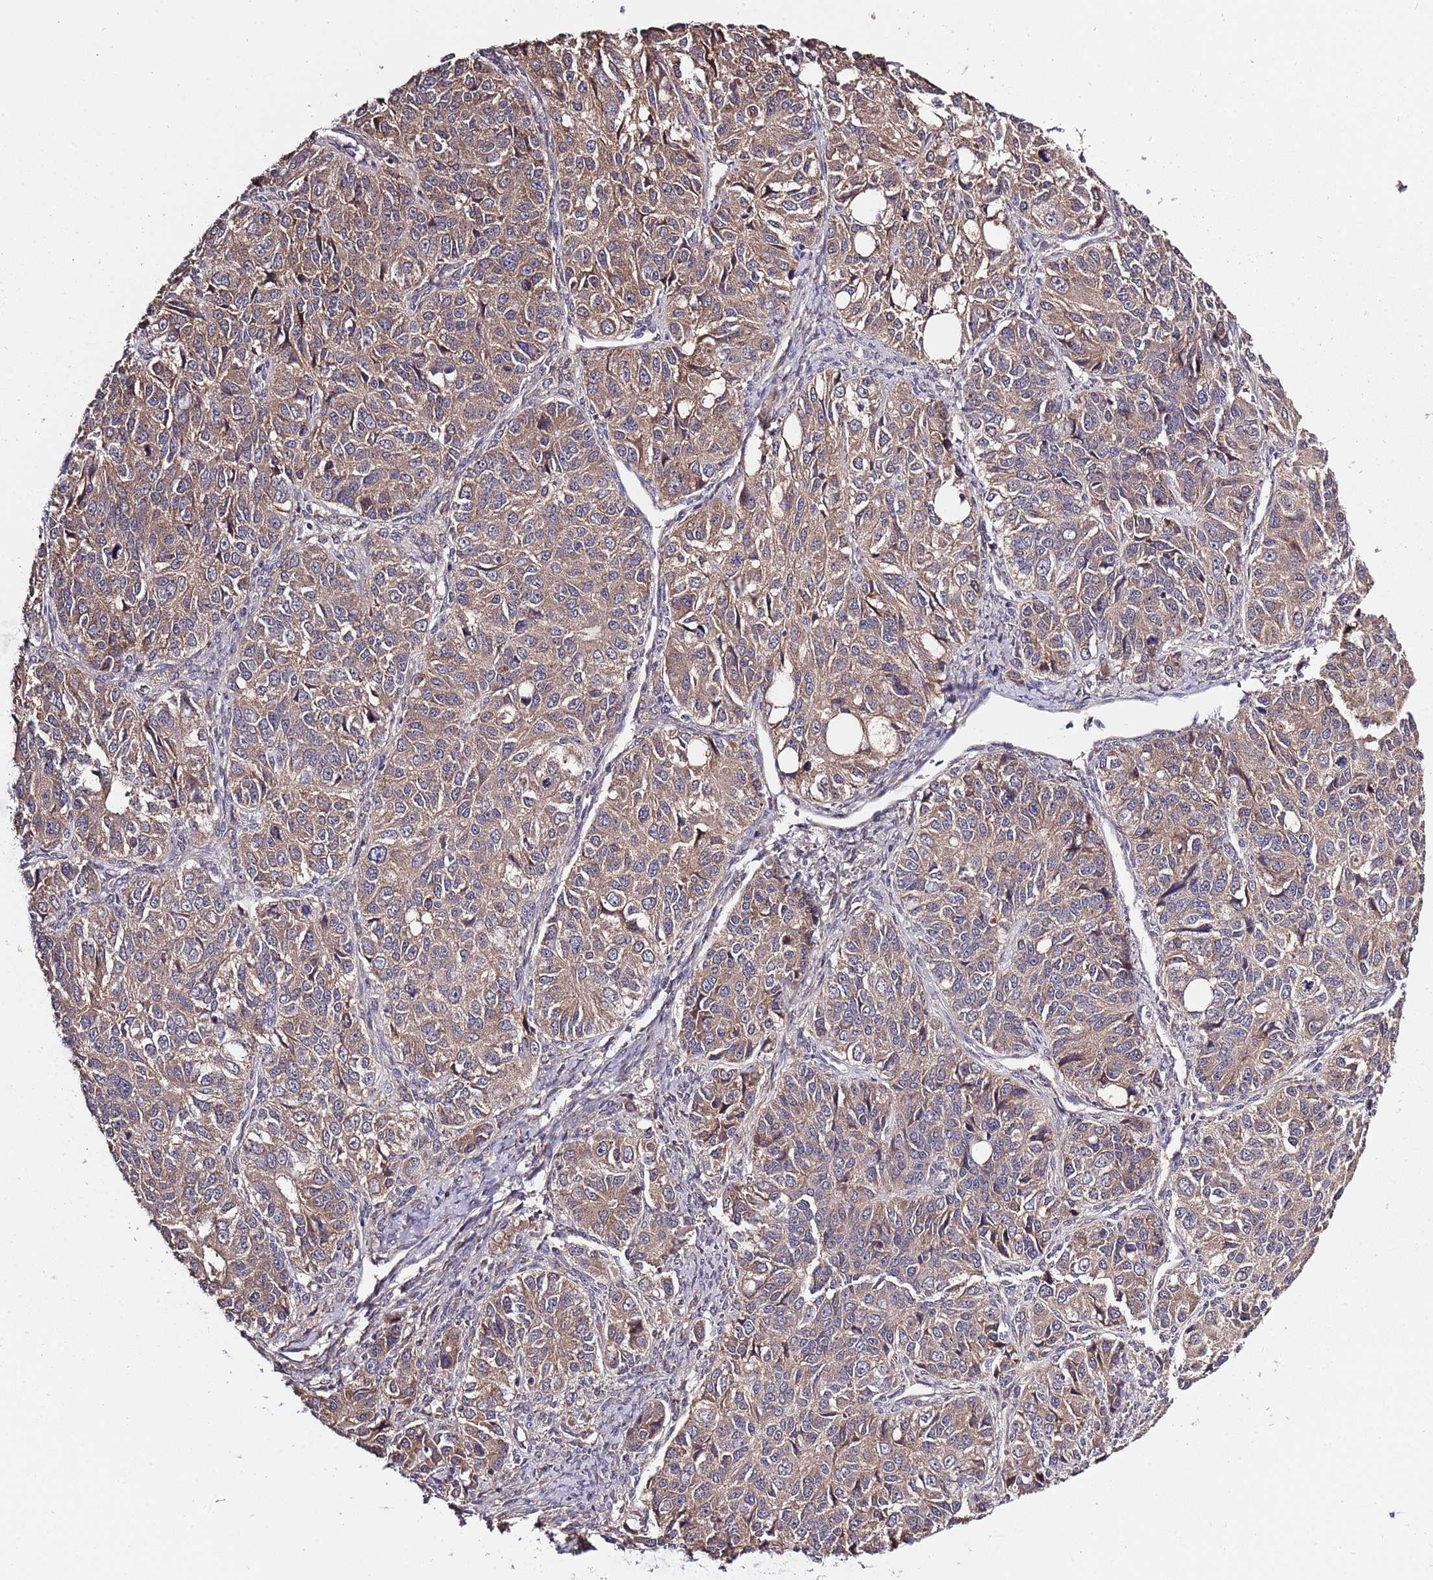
{"staining": {"intensity": "moderate", "quantity": ">75%", "location": "cytoplasmic/membranous"}, "tissue": "ovarian cancer", "cell_type": "Tumor cells", "image_type": "cancer", "snomed": [{"axis": "morphology", "description": "Carcinoma, endometroid"}, {"axis": "topography", "description": "Ovary"}], "caption": "IHC photomicrograph of ovarian endometroid carcinoma stained for a protein (brown), which displays medium levels of moderate cytoplasmic/membranous expression in approximately >75% of tumor cells.", "gene": "USP32", "patient": {"sex": "female", "age": 51}}